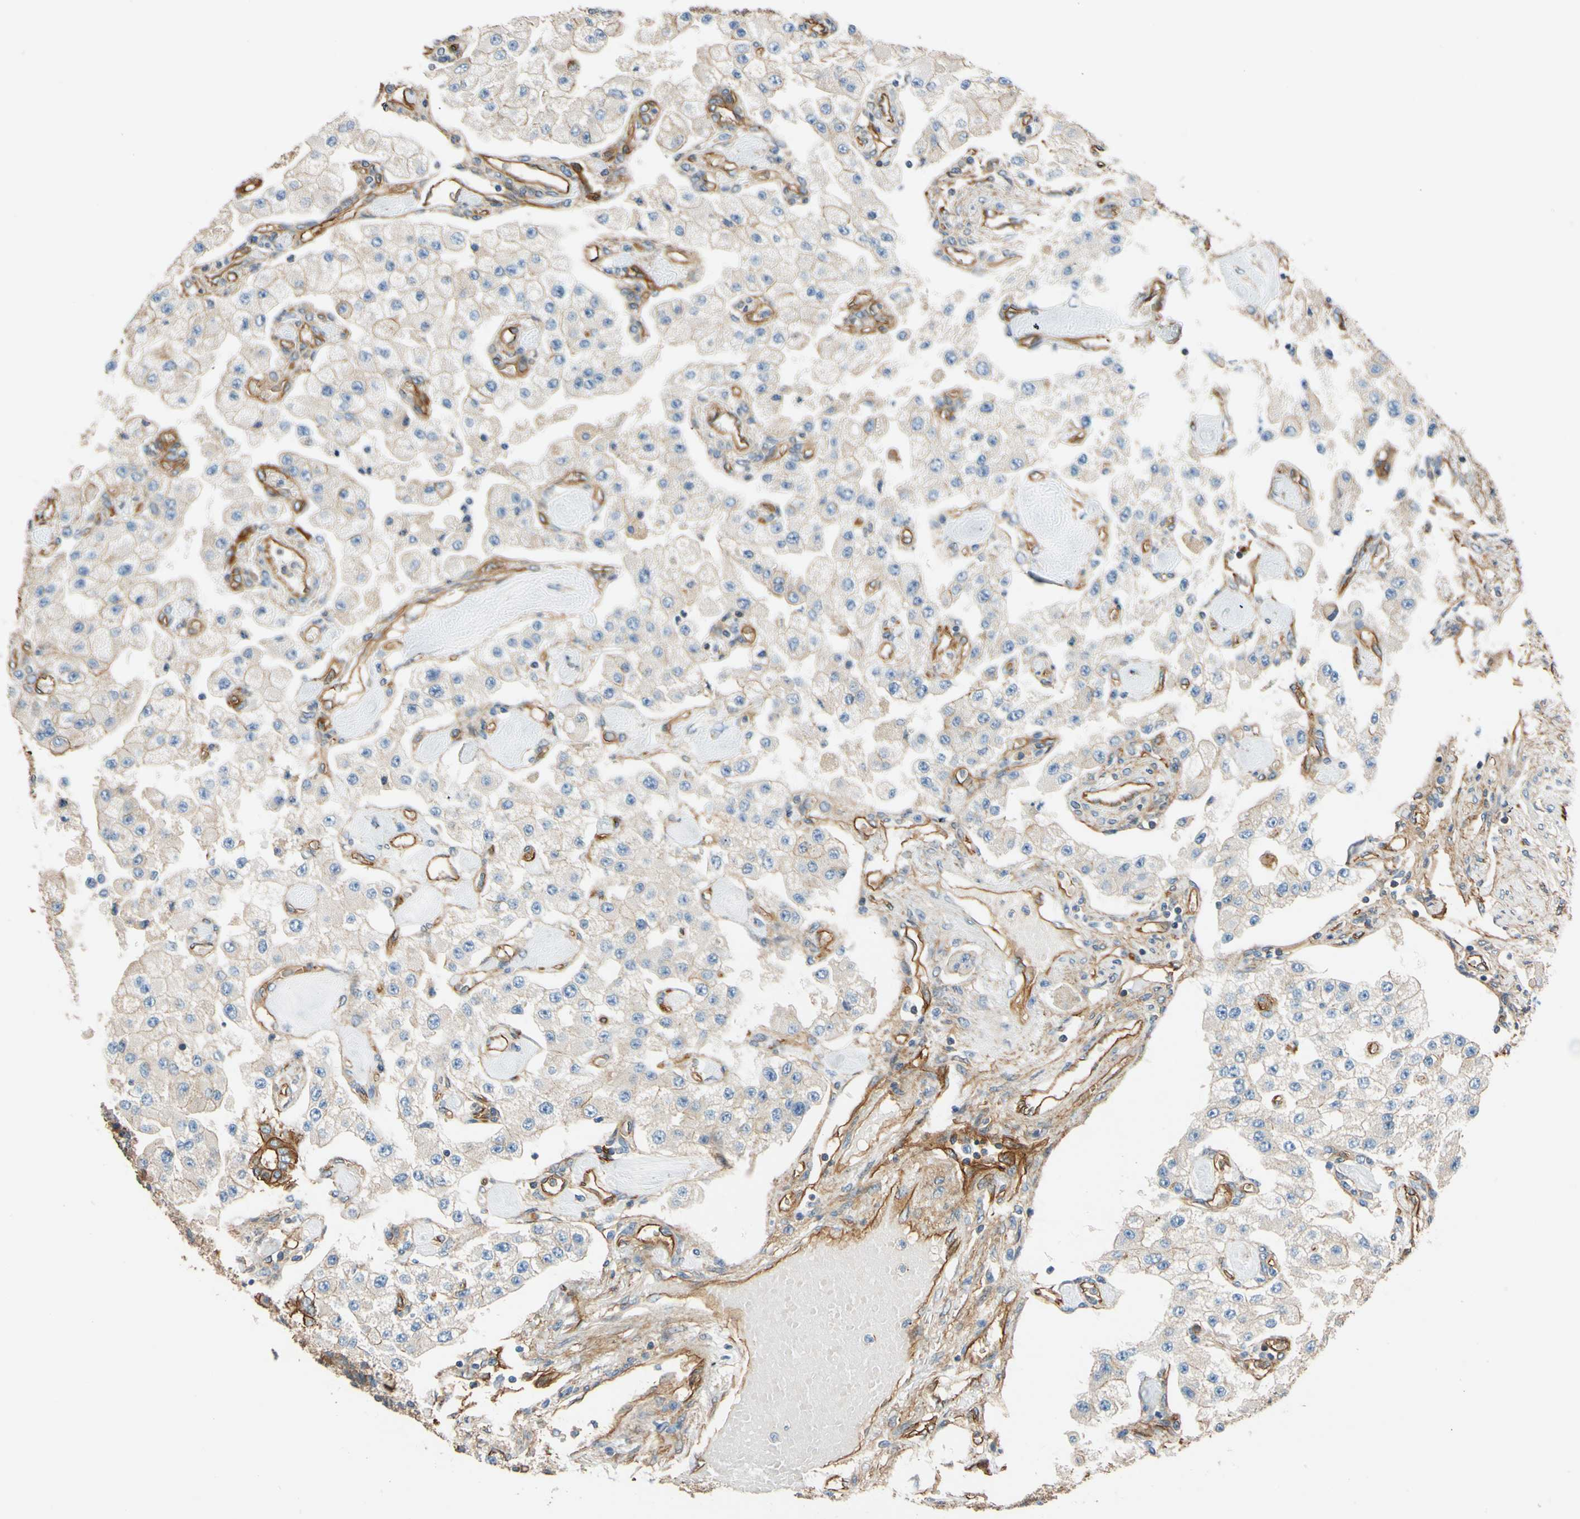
{"staining": {"intensity": "moderate", "quantity": "<25%", "location": "cytoplasmic/membranous"}, "tissue": "carcinoid", "cell_type": "Tumor cells", "image_type": "cancer", "snomed": [{"axis": "morphology", "description": "Carcinoid, malignant, NOS"}, {"axis": "topography", "description": "Pancreas"}], "caption": "Protein staining exhibits moderate cytoplasmic/membranous staining in about <25% of tumor cells in carcinoid.", "gene": "SPTAN1", "patient": {"sex": "male", "age": 41}}